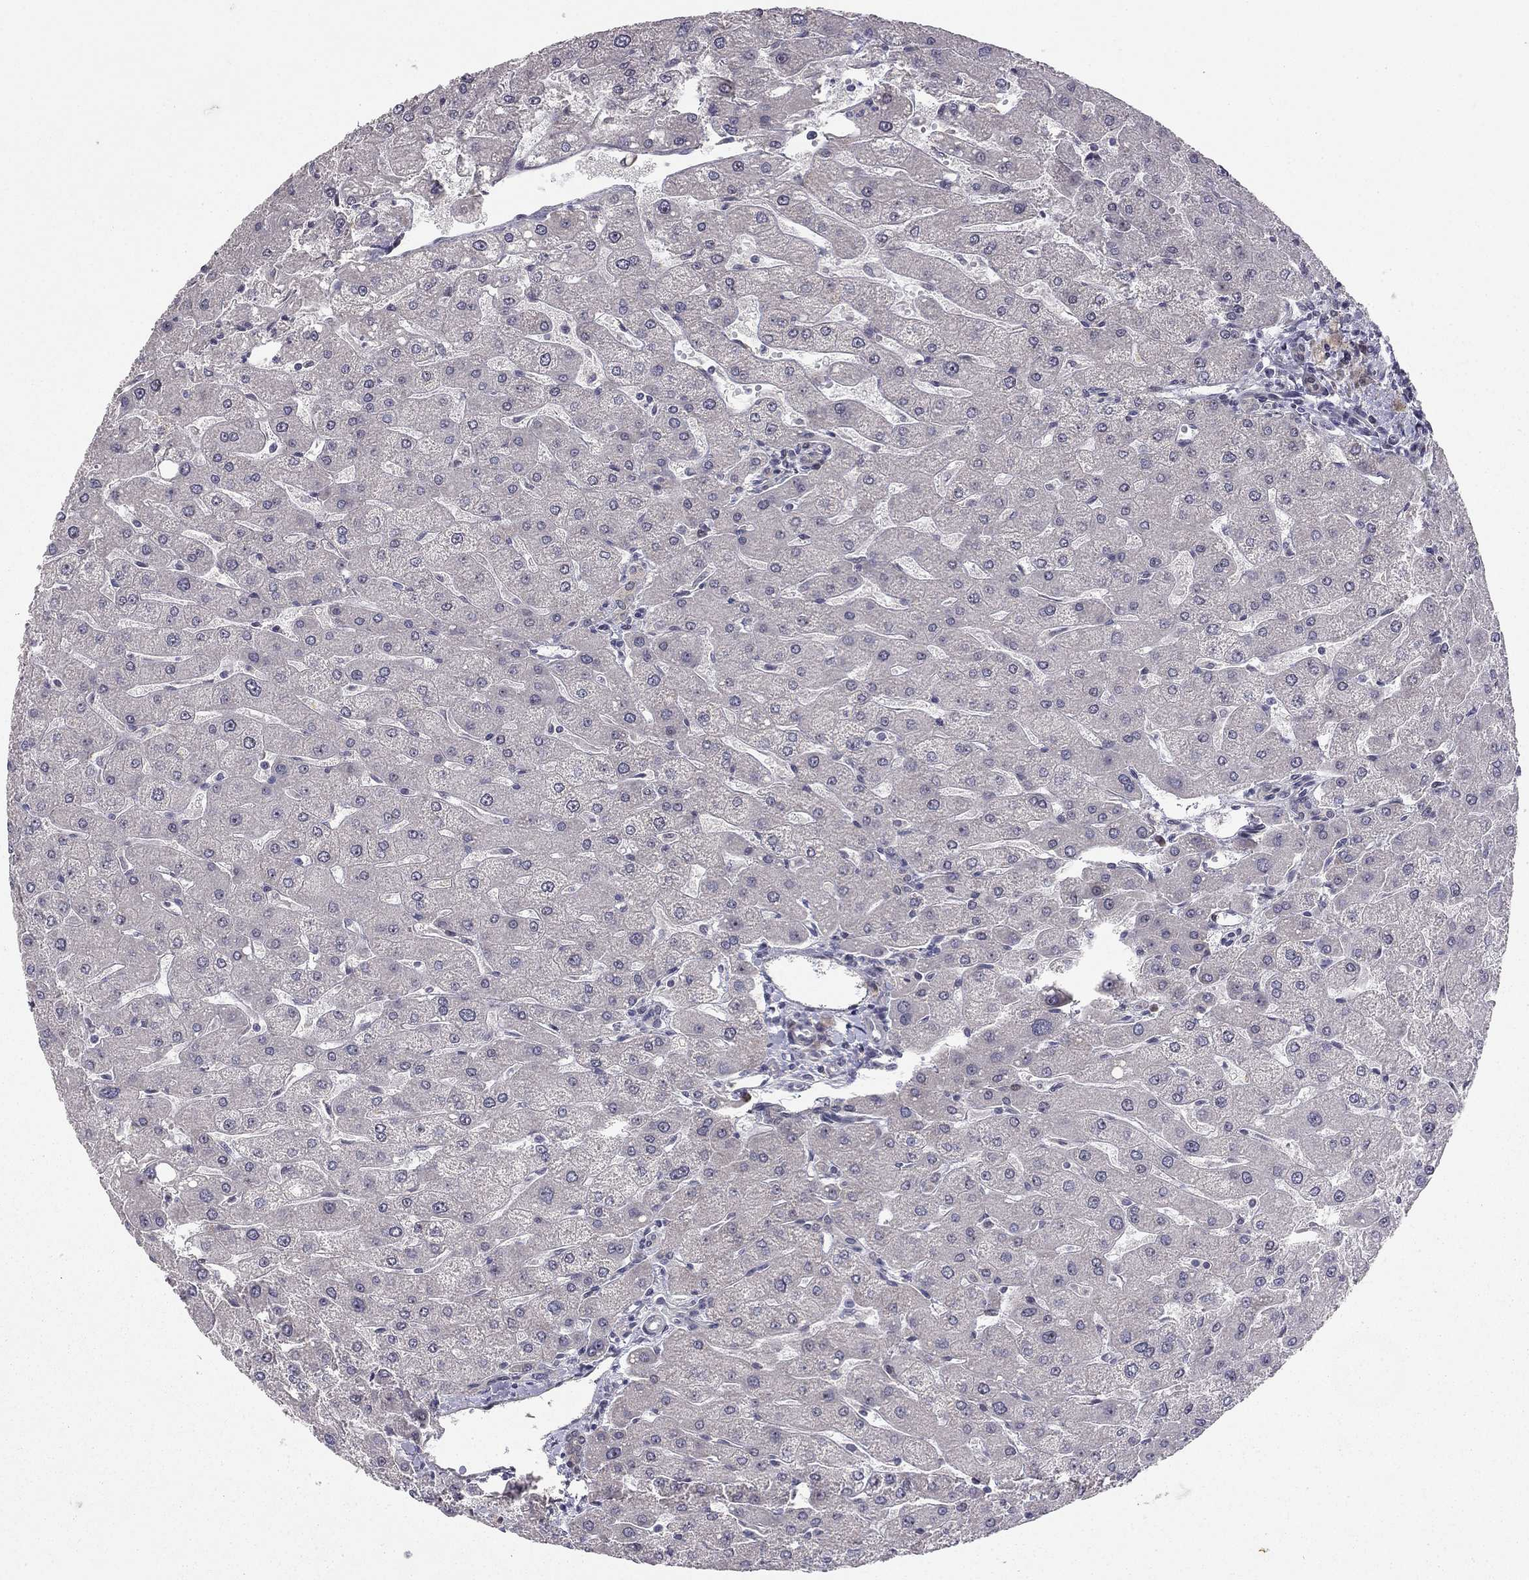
{"staining": {"intensity": "negative", "quantity": "none", "location": "none"}, "tissue": "liver", "cell_type": "Cholangiocytes", "image_type": "normal", "snomed": [{"axis": "morphology", "description": "Normal tissue, NOS"}, {"axis": "topography", "description": "Liver"}], "caption": "An image of liver stained for a protein reveals no brown staining in cholangiocytes.", "gene": "STXBP6", "patient": {"sex": "male", "age": 67}}